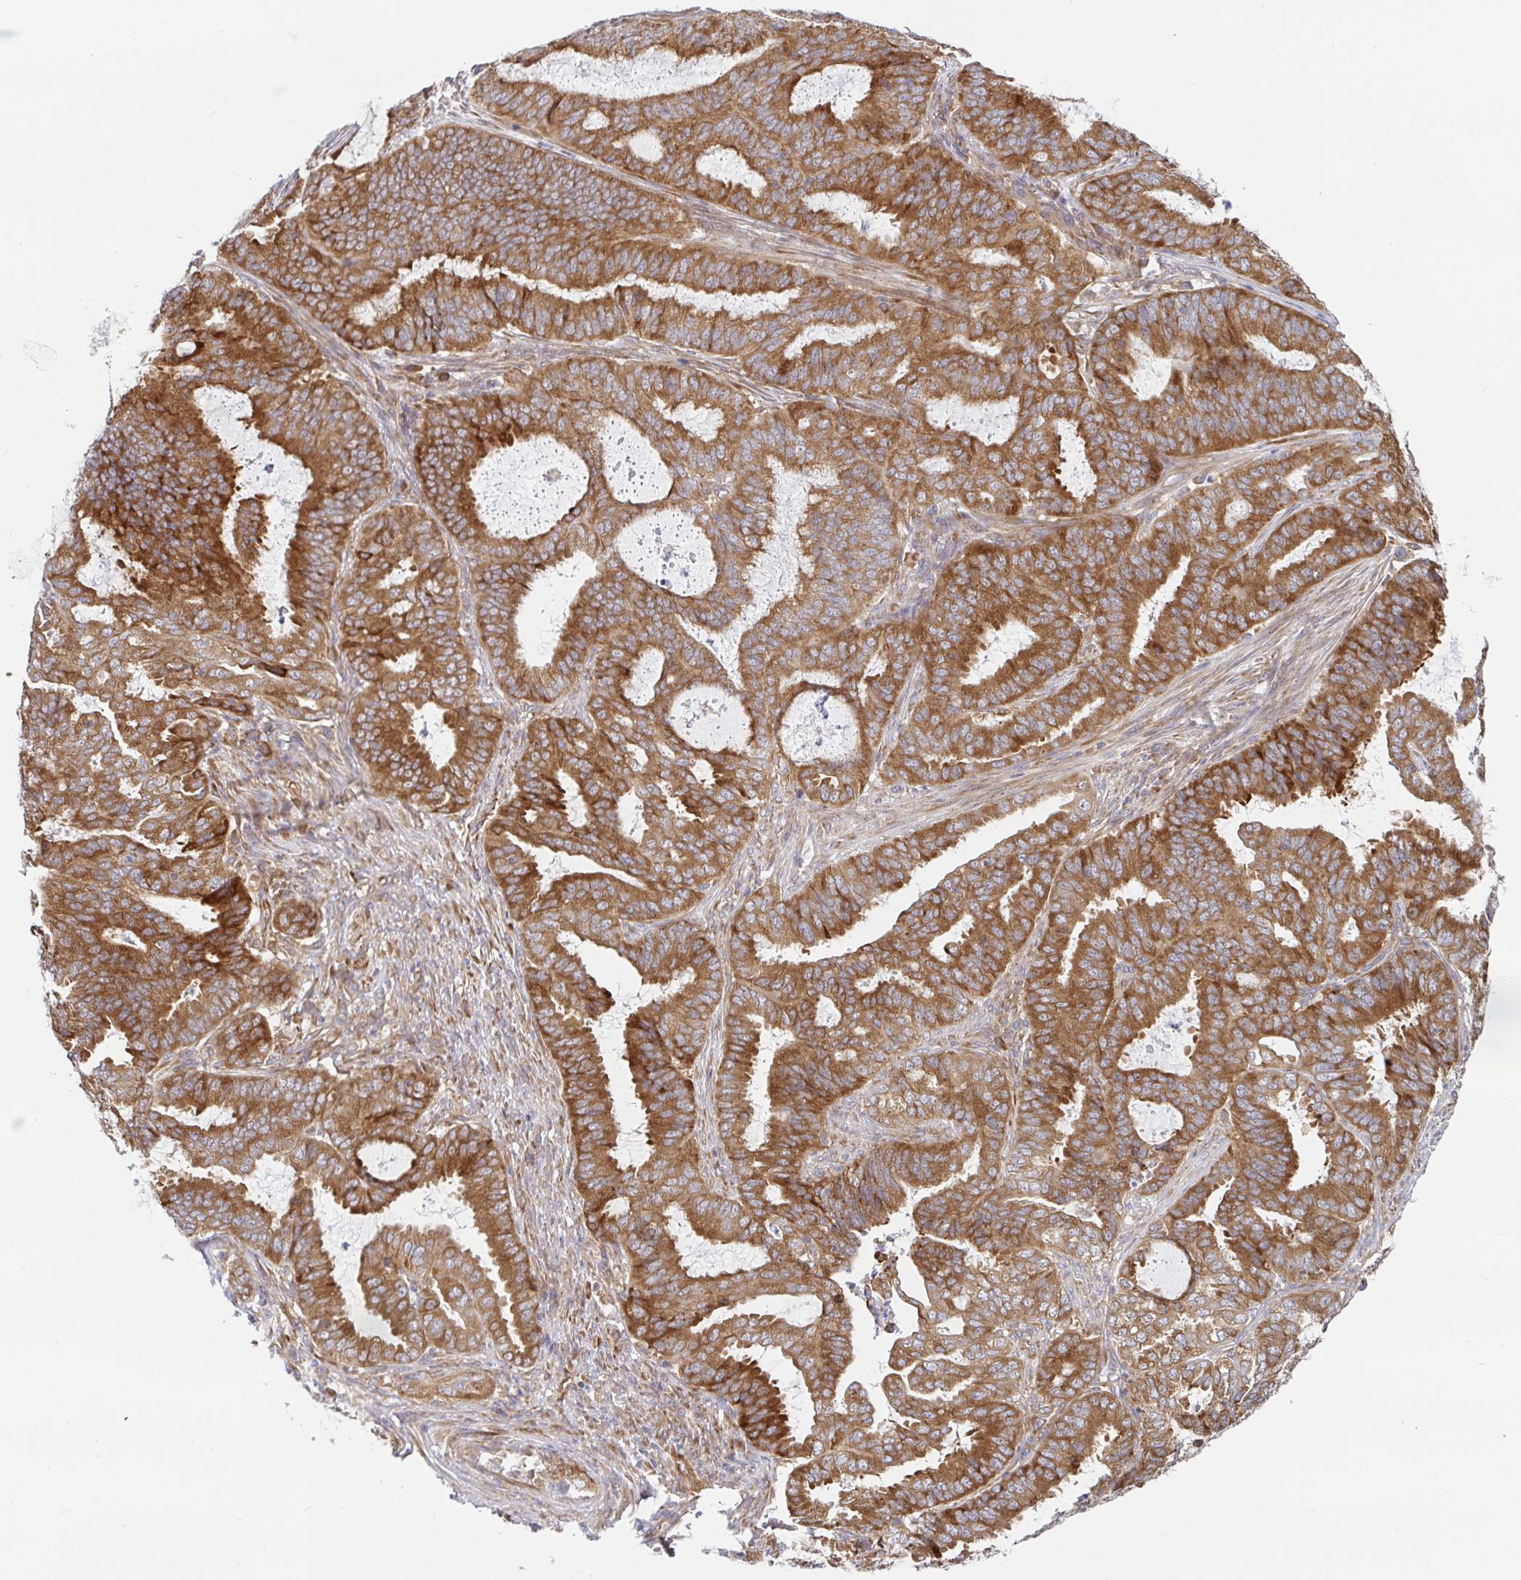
{"staining": {"intensity": "strong", "quantity": ">75%", "location": "cytoplasmic/membranous"}, "tissue": "endometrial cancer", "cell_type": "Tumor cells", "image_type": "cancer", "snomed": [{"axis": "morphology", "description": "Adenocarcinoma, NOS"}, {"axis": "topography", "description": "Endometrium"}], "caption": "Endometrial cancer (adenocarcinoma) stained for a protein exhibits strong cytoplasmic/membranous positivity in tumor cells.", "gene": "LARP1", "patient": {"sex": "female", "age": 51}}